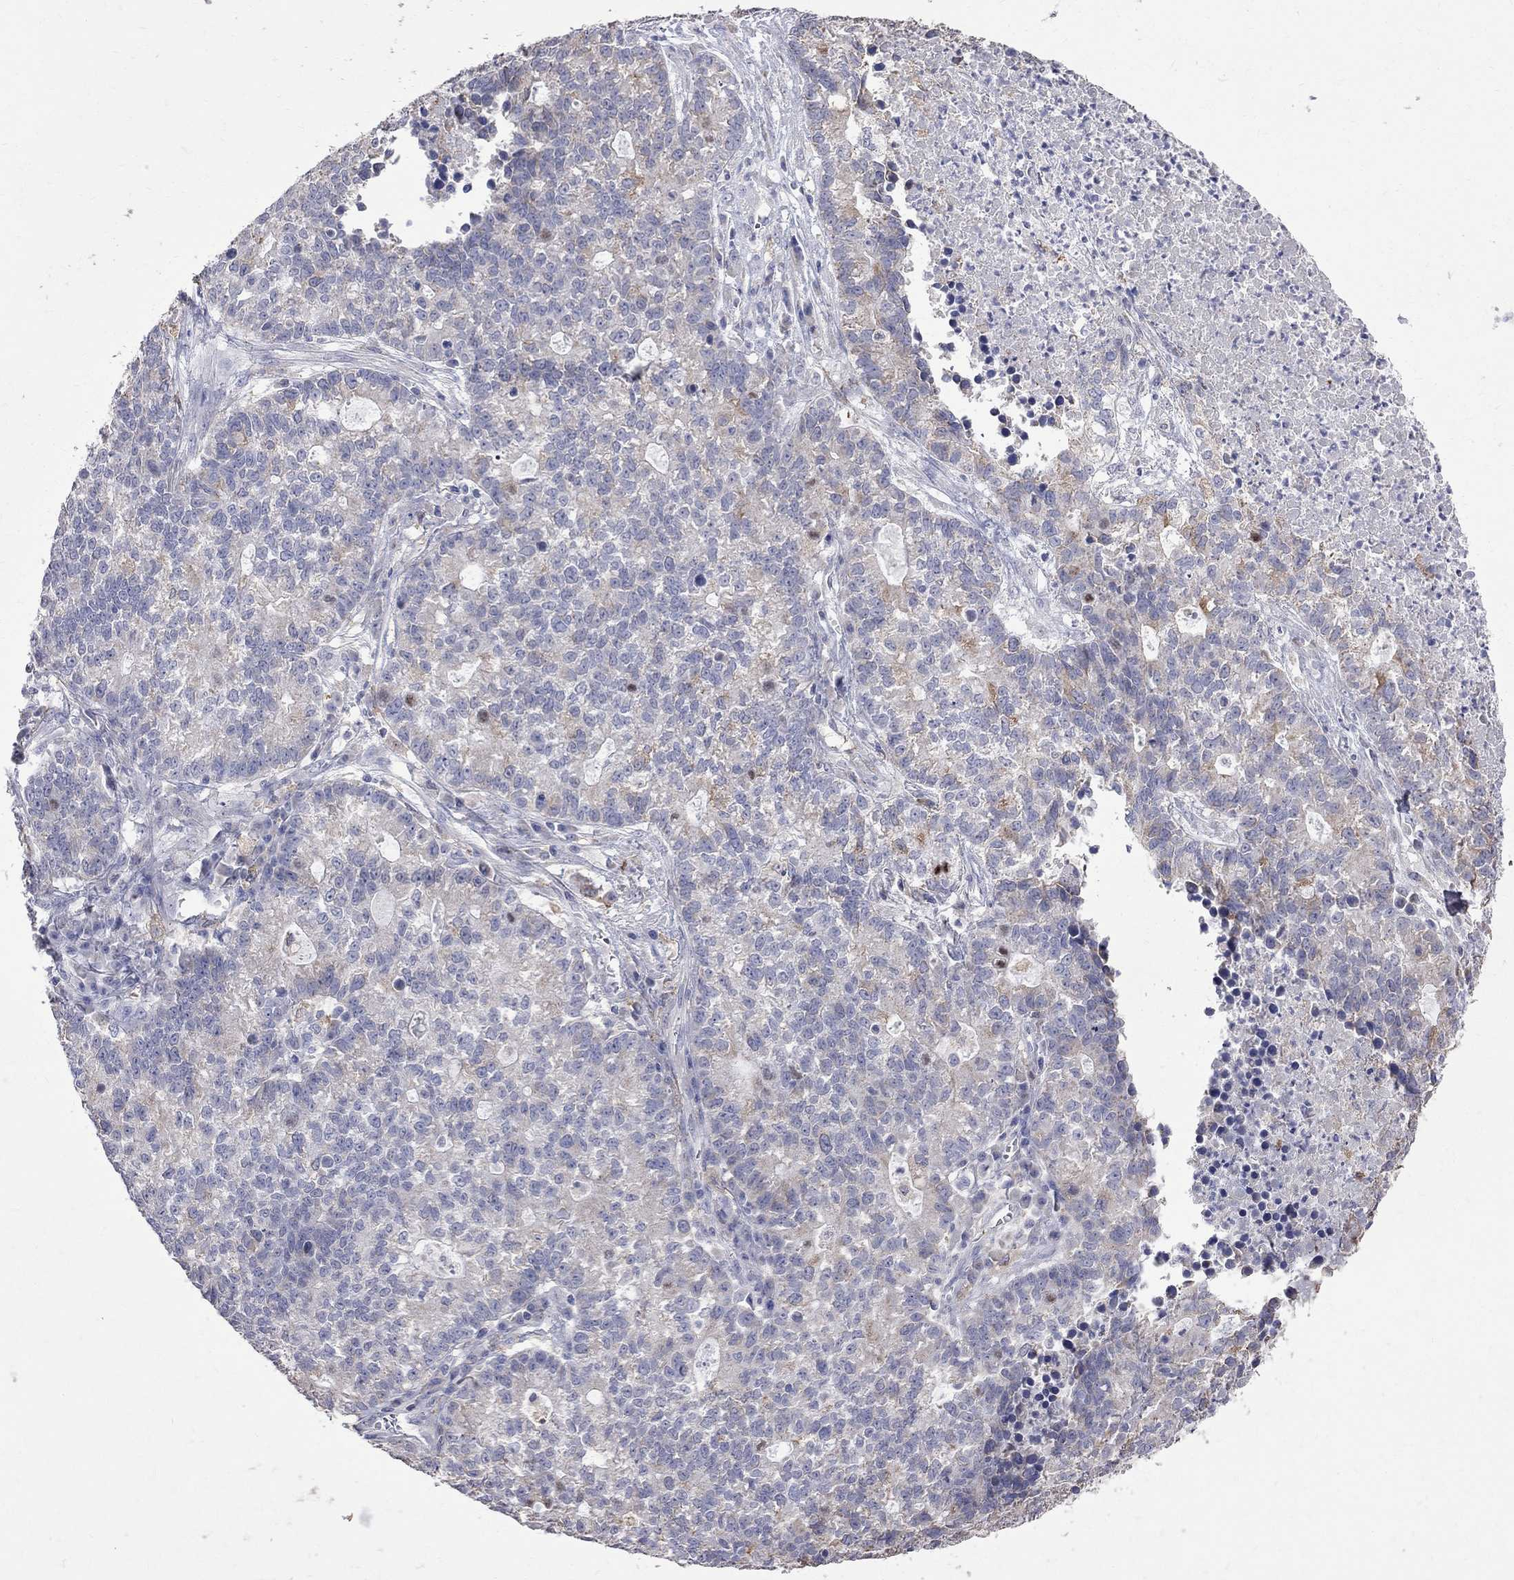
{"staining": {"intensity": "weak", "quantity": "<25%", "location": "cytoplasmic/membranous"}, "tissue": "lung cancer", "cell_type": "Tumor cells", "image_type": "cancer", "snomed": [{"axis": "morphology", "description": "Adenocarcinoma, NOS"}, {"axis": "topography", "description": "Lung"}], "caption": "Immunohistochemical staining of human lung adenocarcinoma exhibits no significant staining in tumor cells.", "gene": "CKAP2", "patient": {"sex": "male", "age": 57}}